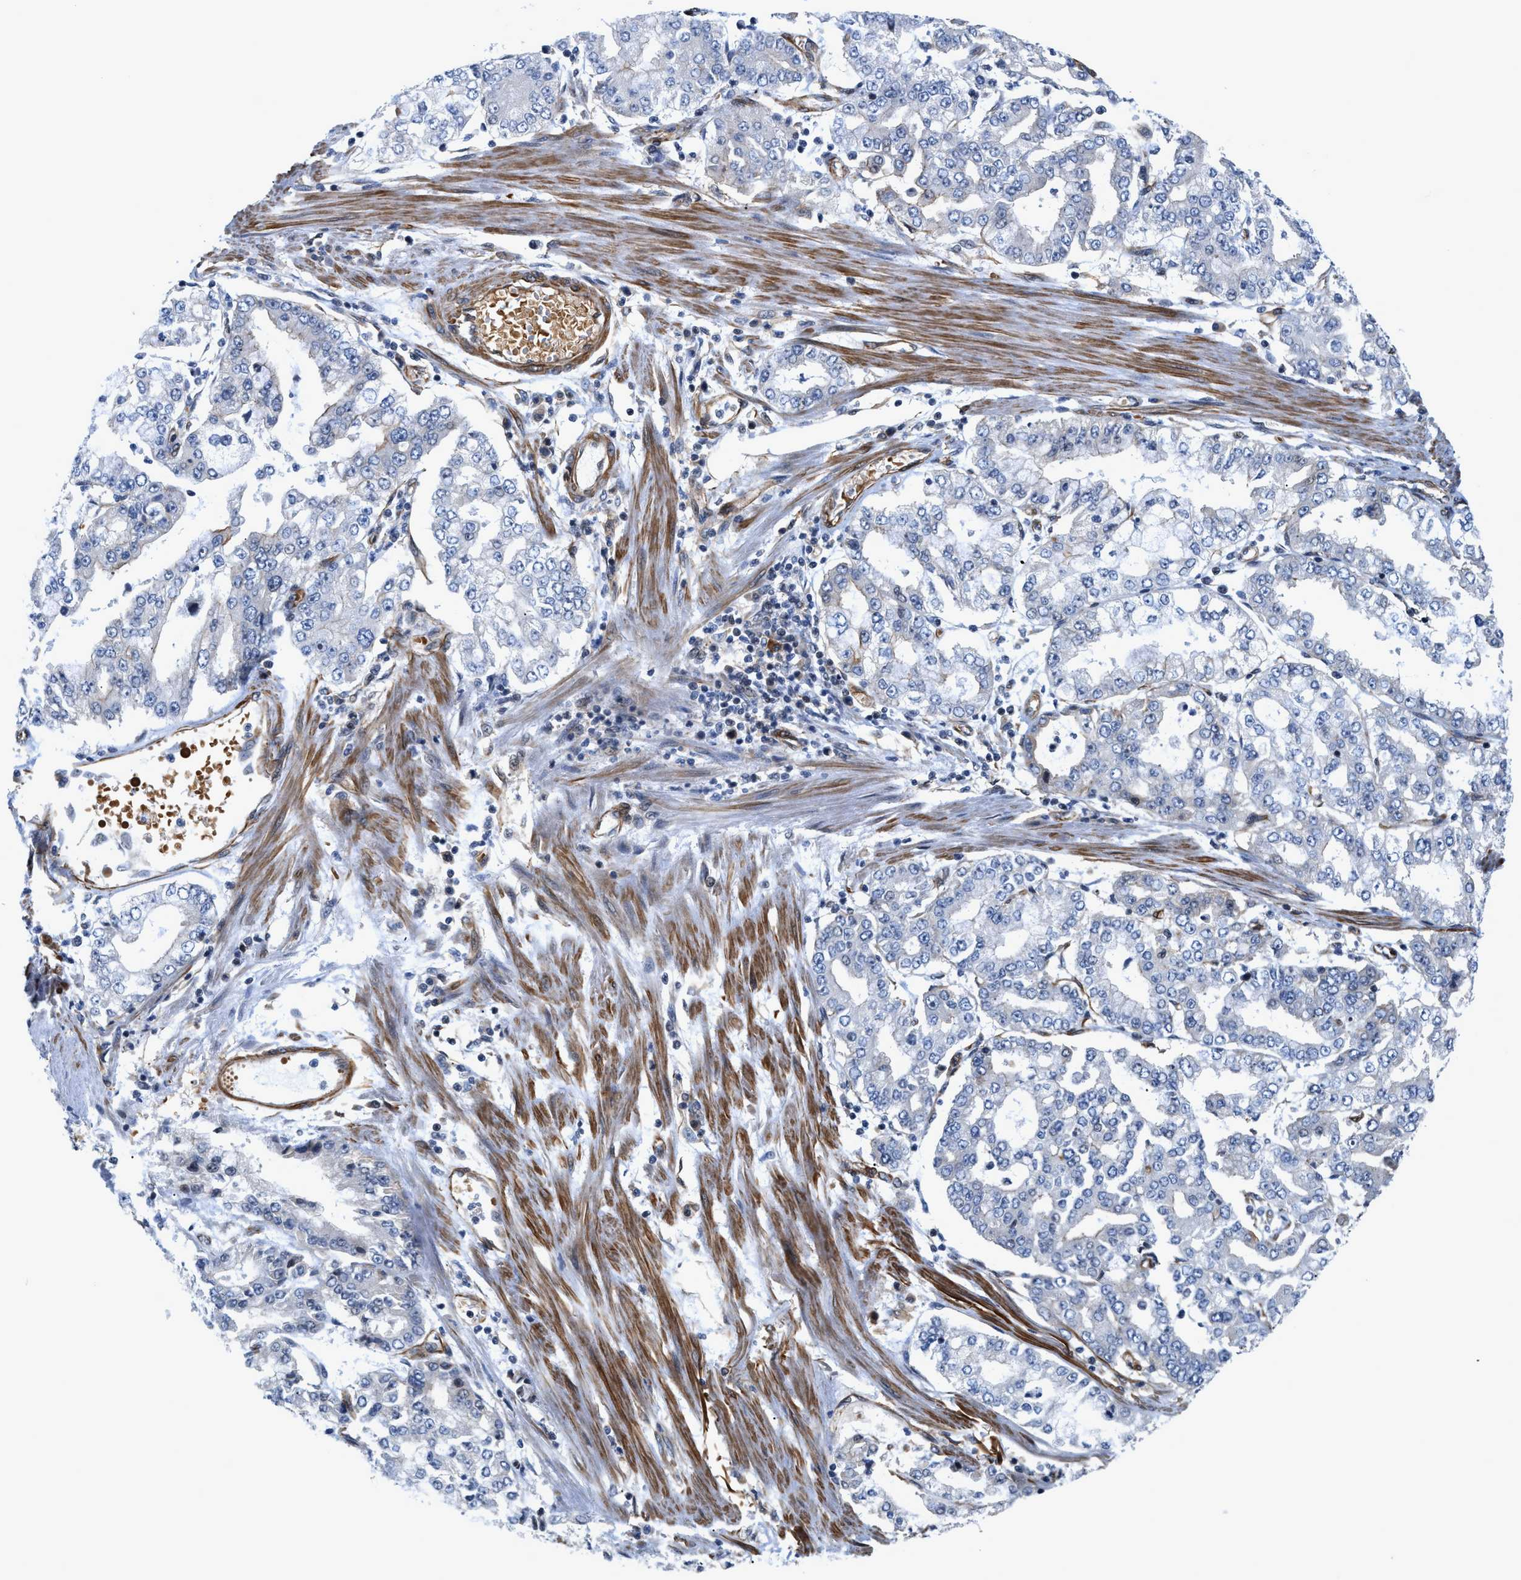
{"staining": {"intensity": "negative", "quantity": "none", "location": "none"}, "tissue": "stomach cancer", "cell_type": "Tumor cells", "image_type": "cancer", "snomed": [{"axis": "morphology", "description": "Adenocarcinoma, NOS"}, {"axis": "topography", "description": "Stomach"}], "caption": "DAB immunohistochemical staining of human adenocarcinoma (stomach) shows no significant positivity in tumor cells. (DAB IHC, high magnification).", "gene": "GPRASP2", "patient": {"sex": "male", "age": 76}}